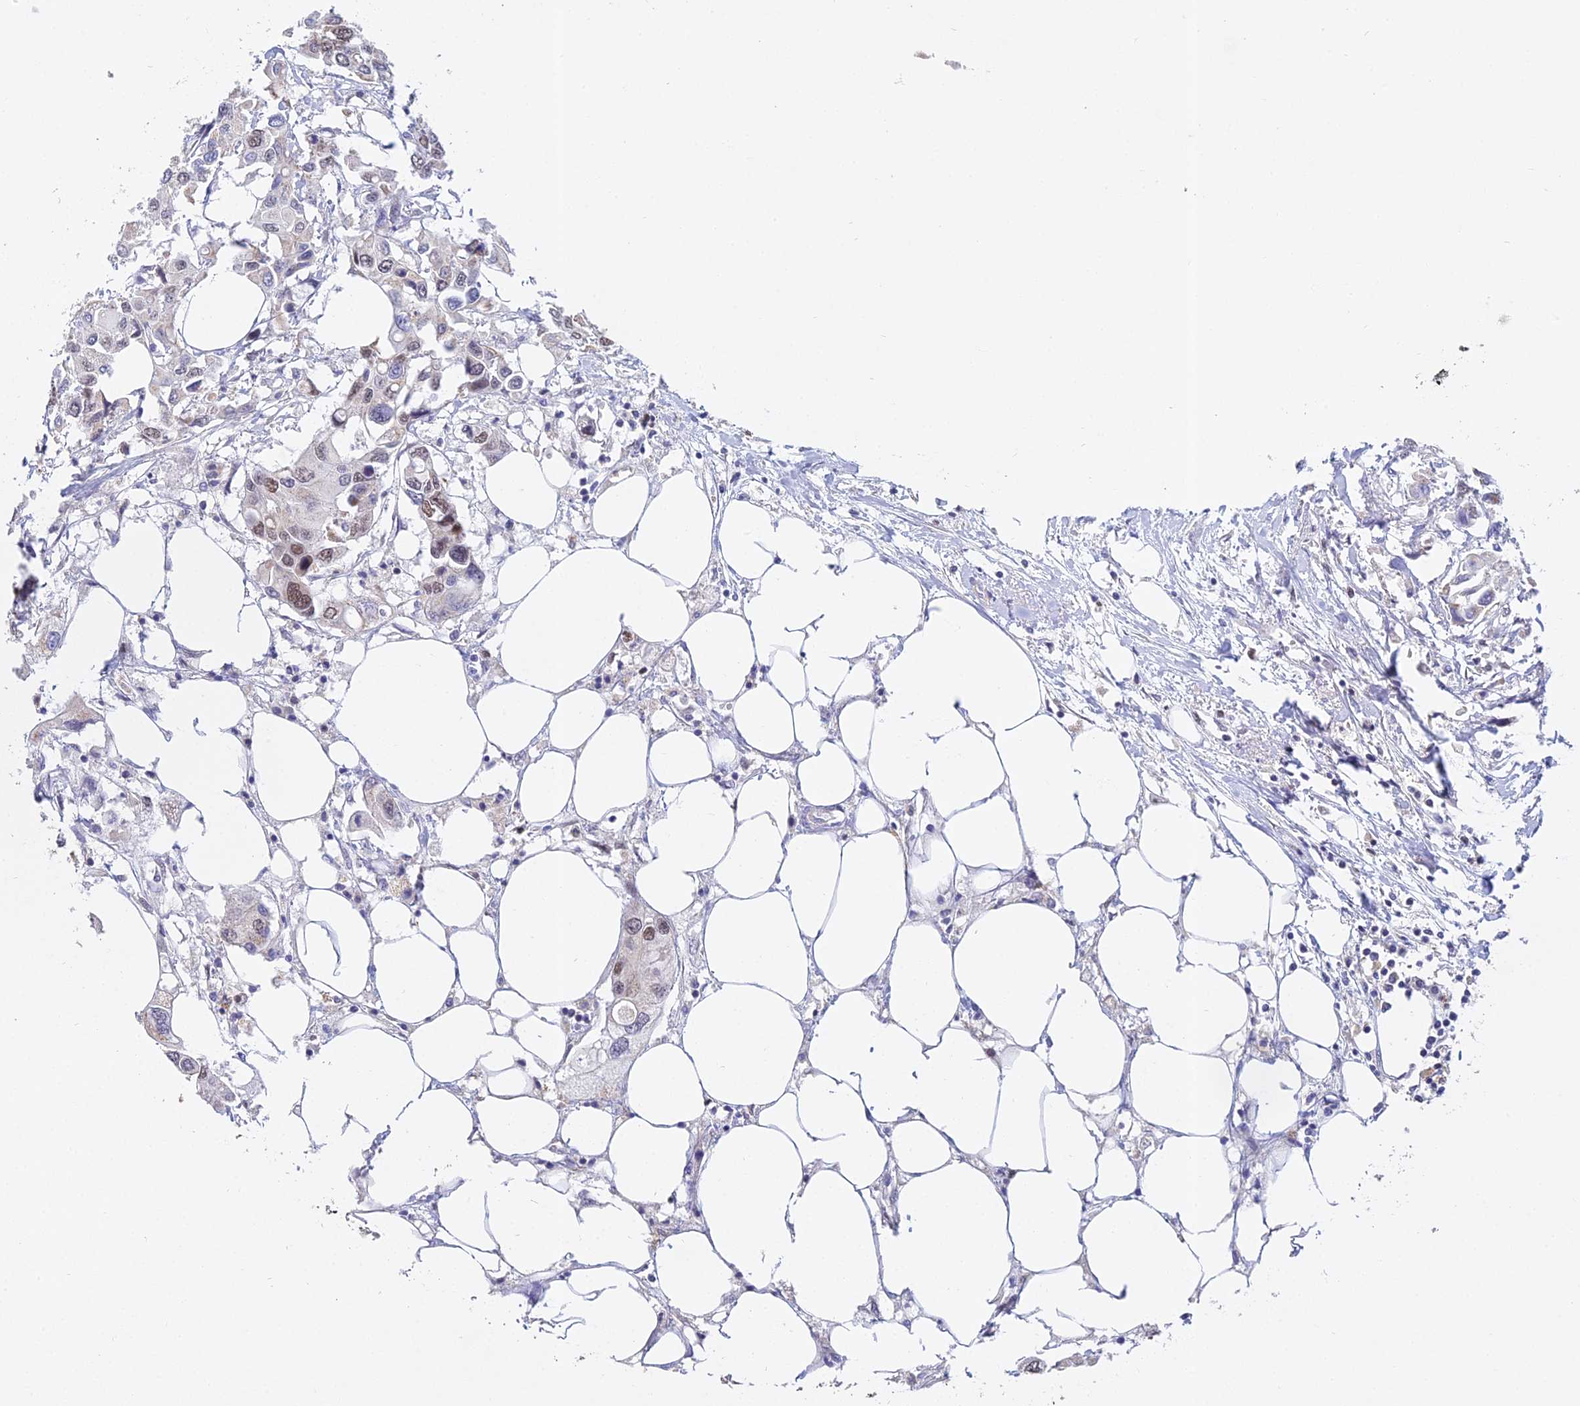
{"staining": {"intensity": "moderate", "quantity": "25%-75%", "location": "nuclear"}, "tissue": "colorectal cancer", "cell_type": "Tumor cells", "image_type": "cancer", "snomed": [{"axis": "morphology", "description": "Adenocarcinoma, NOS"}, {"axis": "topography", "description": "Colon"}], "caption": "Colorectal cancer was stained to show a protein in brown. There is medium levels of moderate nuclear positivity in about 25%-75% of tumor cells.", "gene": "MCM2", "patient": {"sex": "male", "age": 77}}